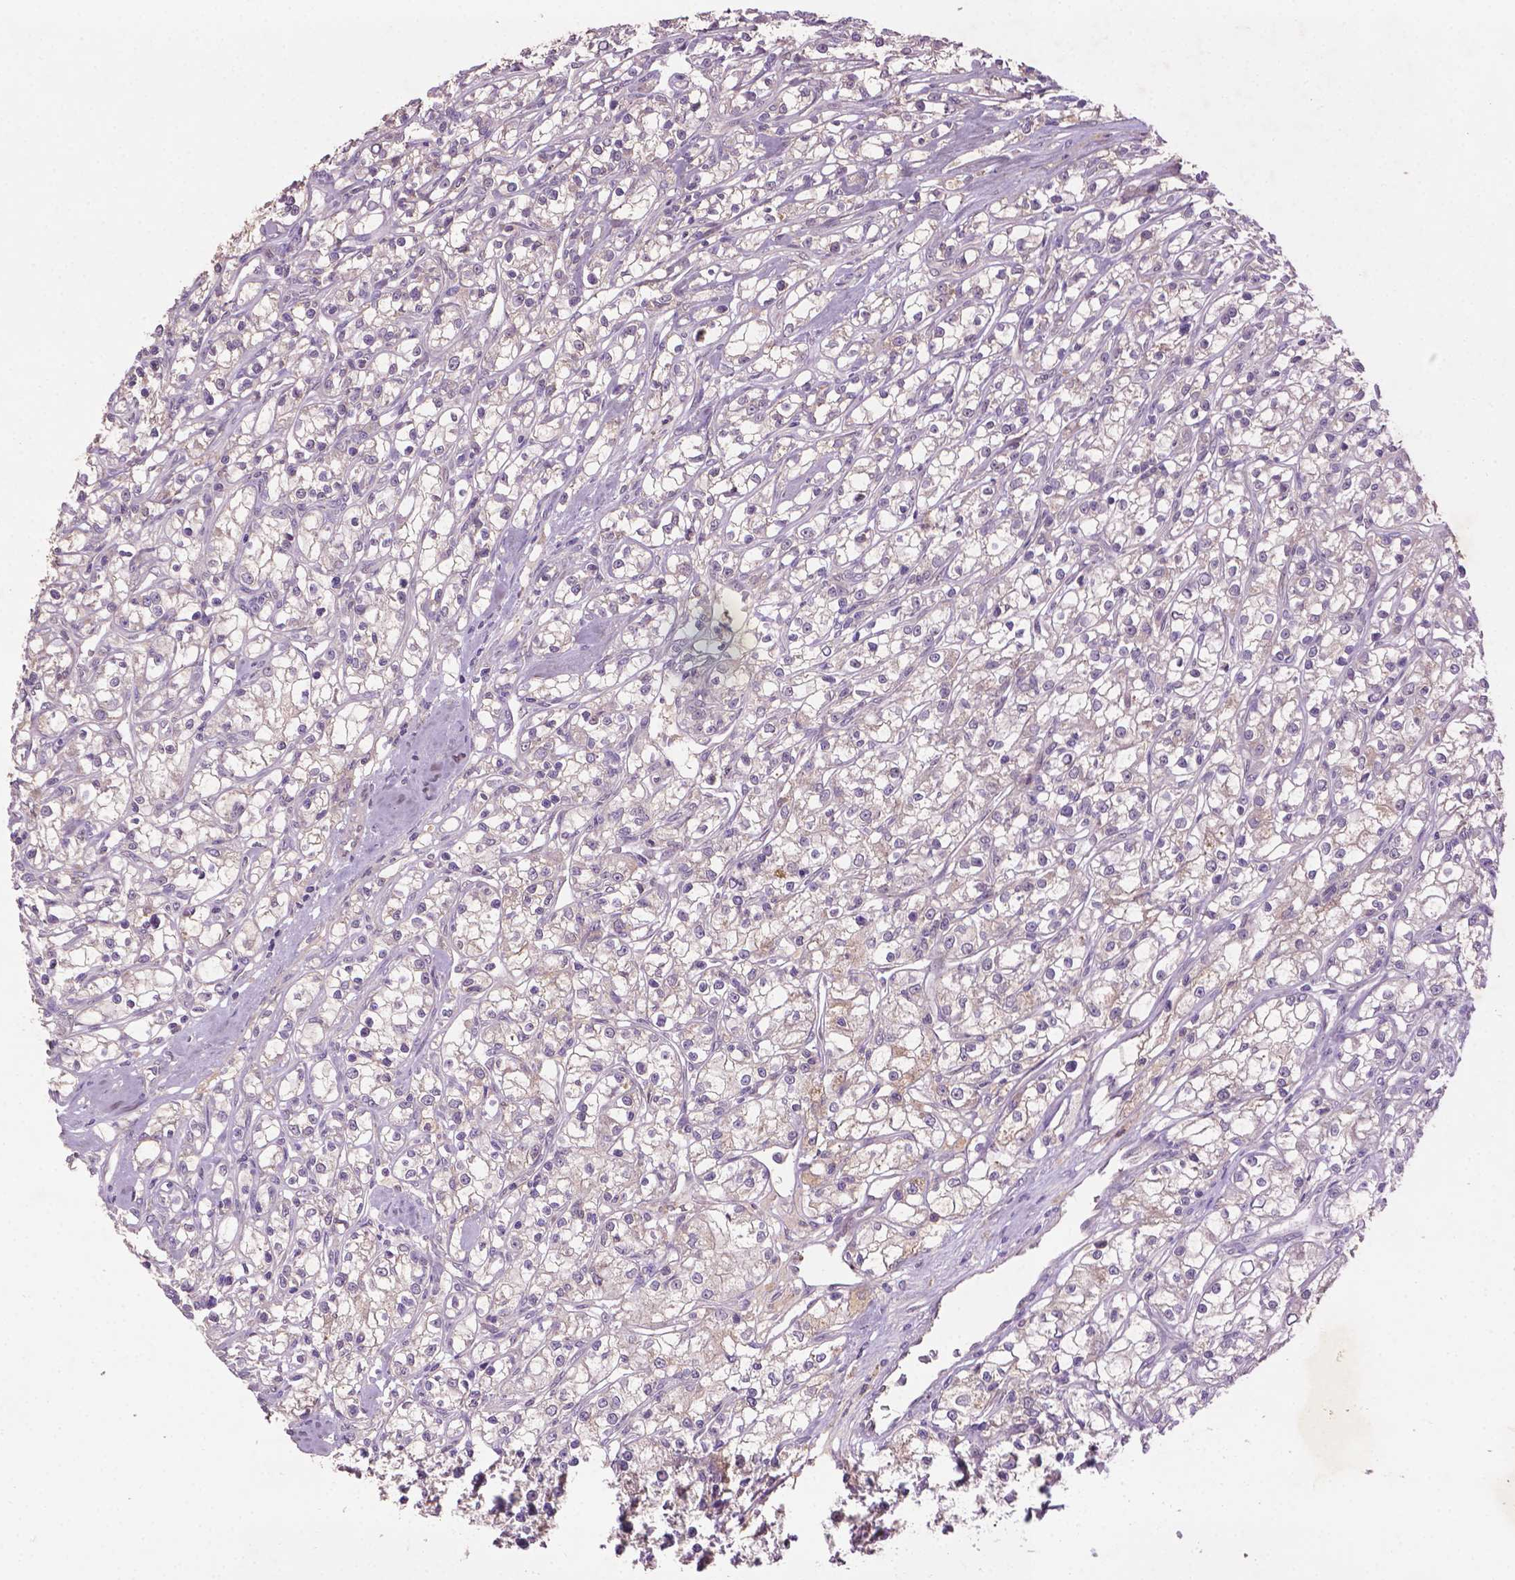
{"staining": {"intensity": "negative", "quantity": "none", "location": "none"}, "tissue": "renal cancer", "cell_type": "Tumor cells", "image_type": "cancer", "snomed": [{"axis": "morphology", "description": "Adenocarcinoma, NOS"}, {"axis": "topography", "description": "Kidney"}], "caption": "Tumor cells are negative for brown protein staining in renal cancer (adenocarcinoma). The staining is performed using DAB (3,3'-diaminobenzidine) brown chromogen with nuclei counter-stained in using hematoxylin.", "gene": "SOX17", "patient": {"sex": "female", "age": 59}}